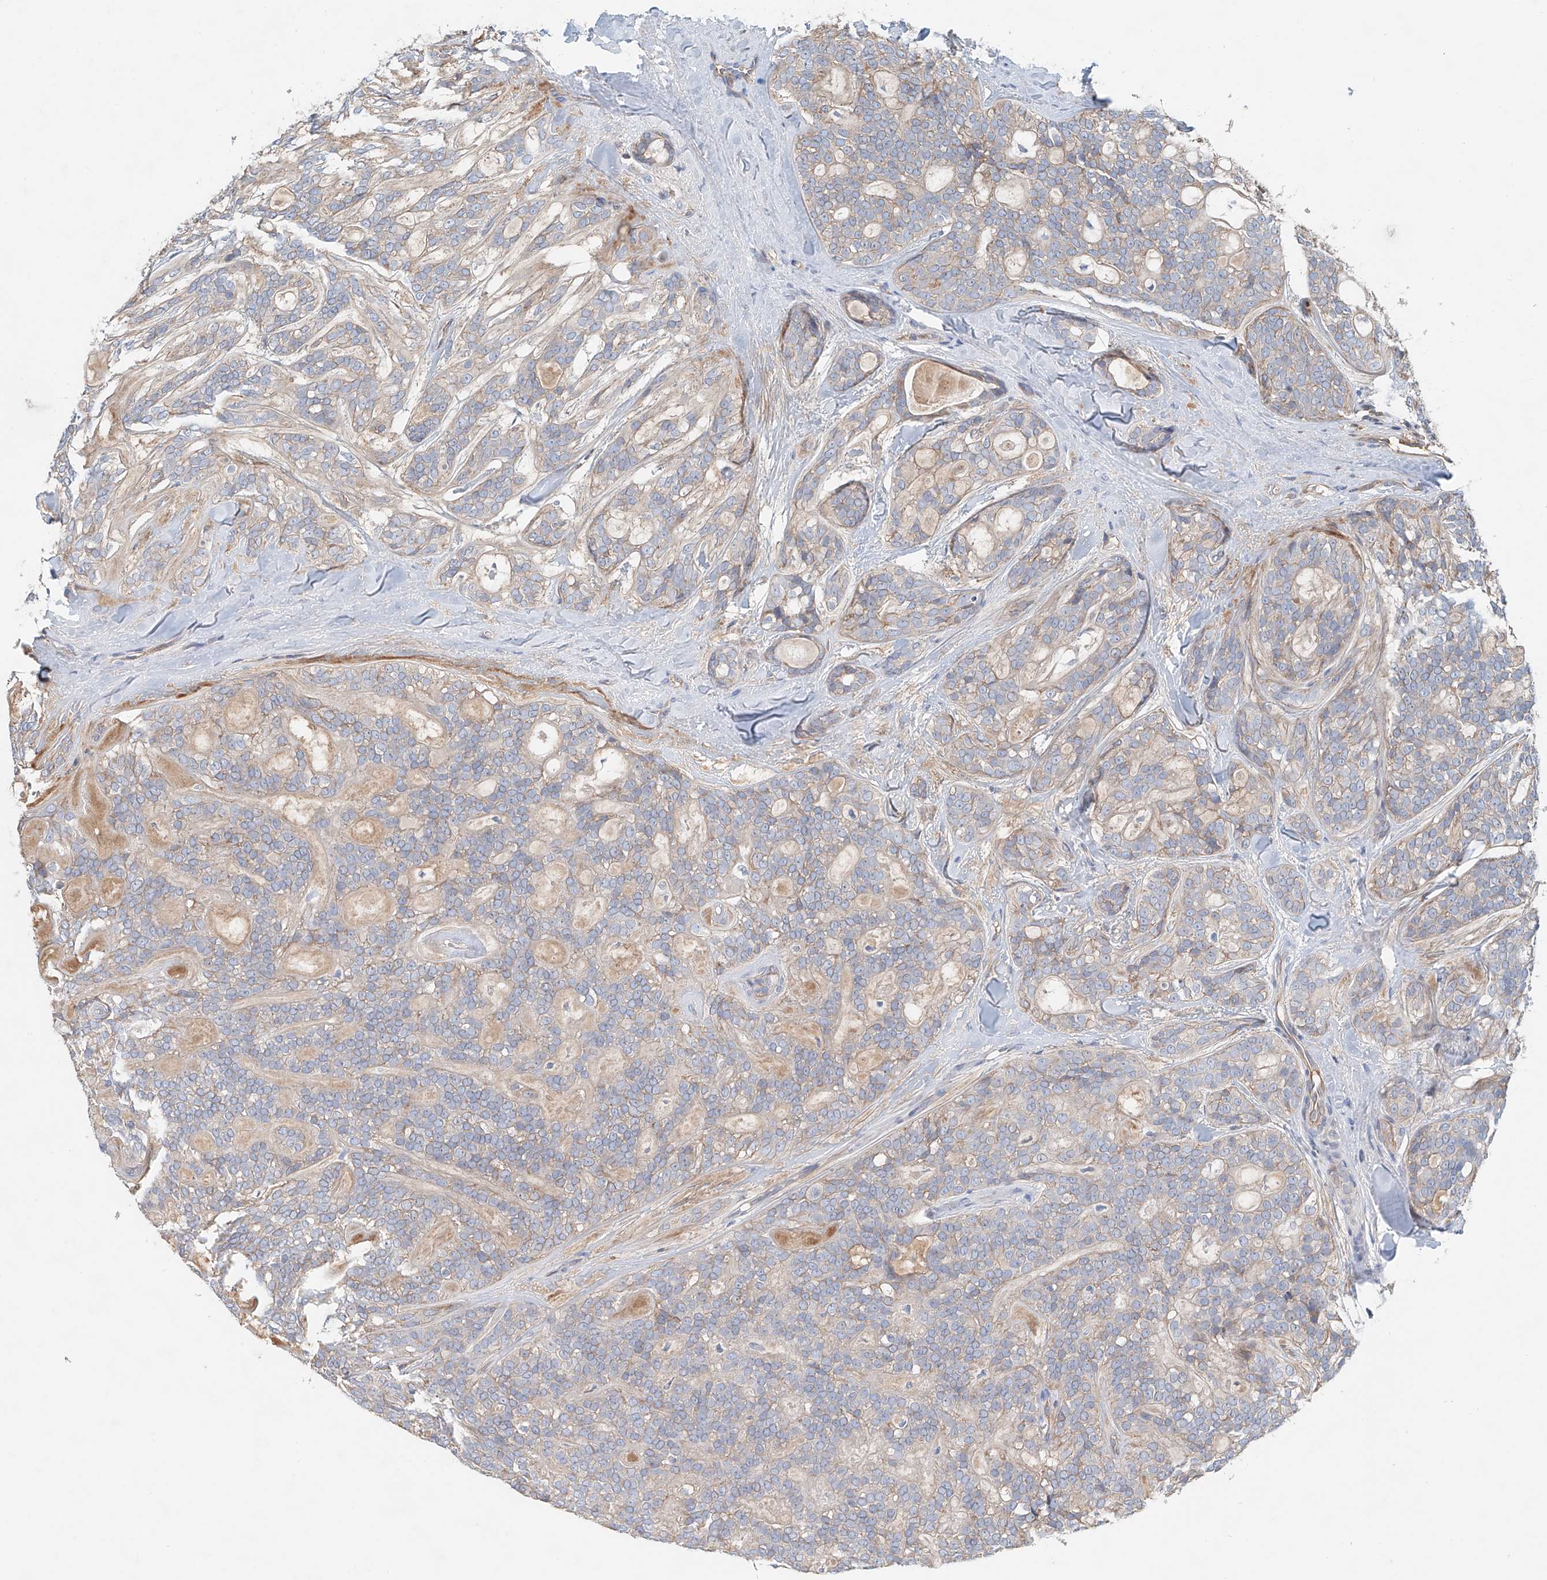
{"staining": {"intensity": "weak", "quantity": "25%-75%", "location": "cytoplasmic/membranous"}, "tissue": "head and neck cancer", "cell_type": "Tumor cells", "image_type": "cancer", "snomed": [{"axis": "morphology", "description": "Adenocarcinoma, NOS"}, {"axis": "topography", "description": "Head-Neck"}], "caption": "There is low levels of weak cytoplasmic/membranous positivity in tumor cells of head and neck cancer, as demonstrated by immunohistochemical staining (brown color).", "gene": "FRYL", "patient": {"sex": "male", "age": 66}}